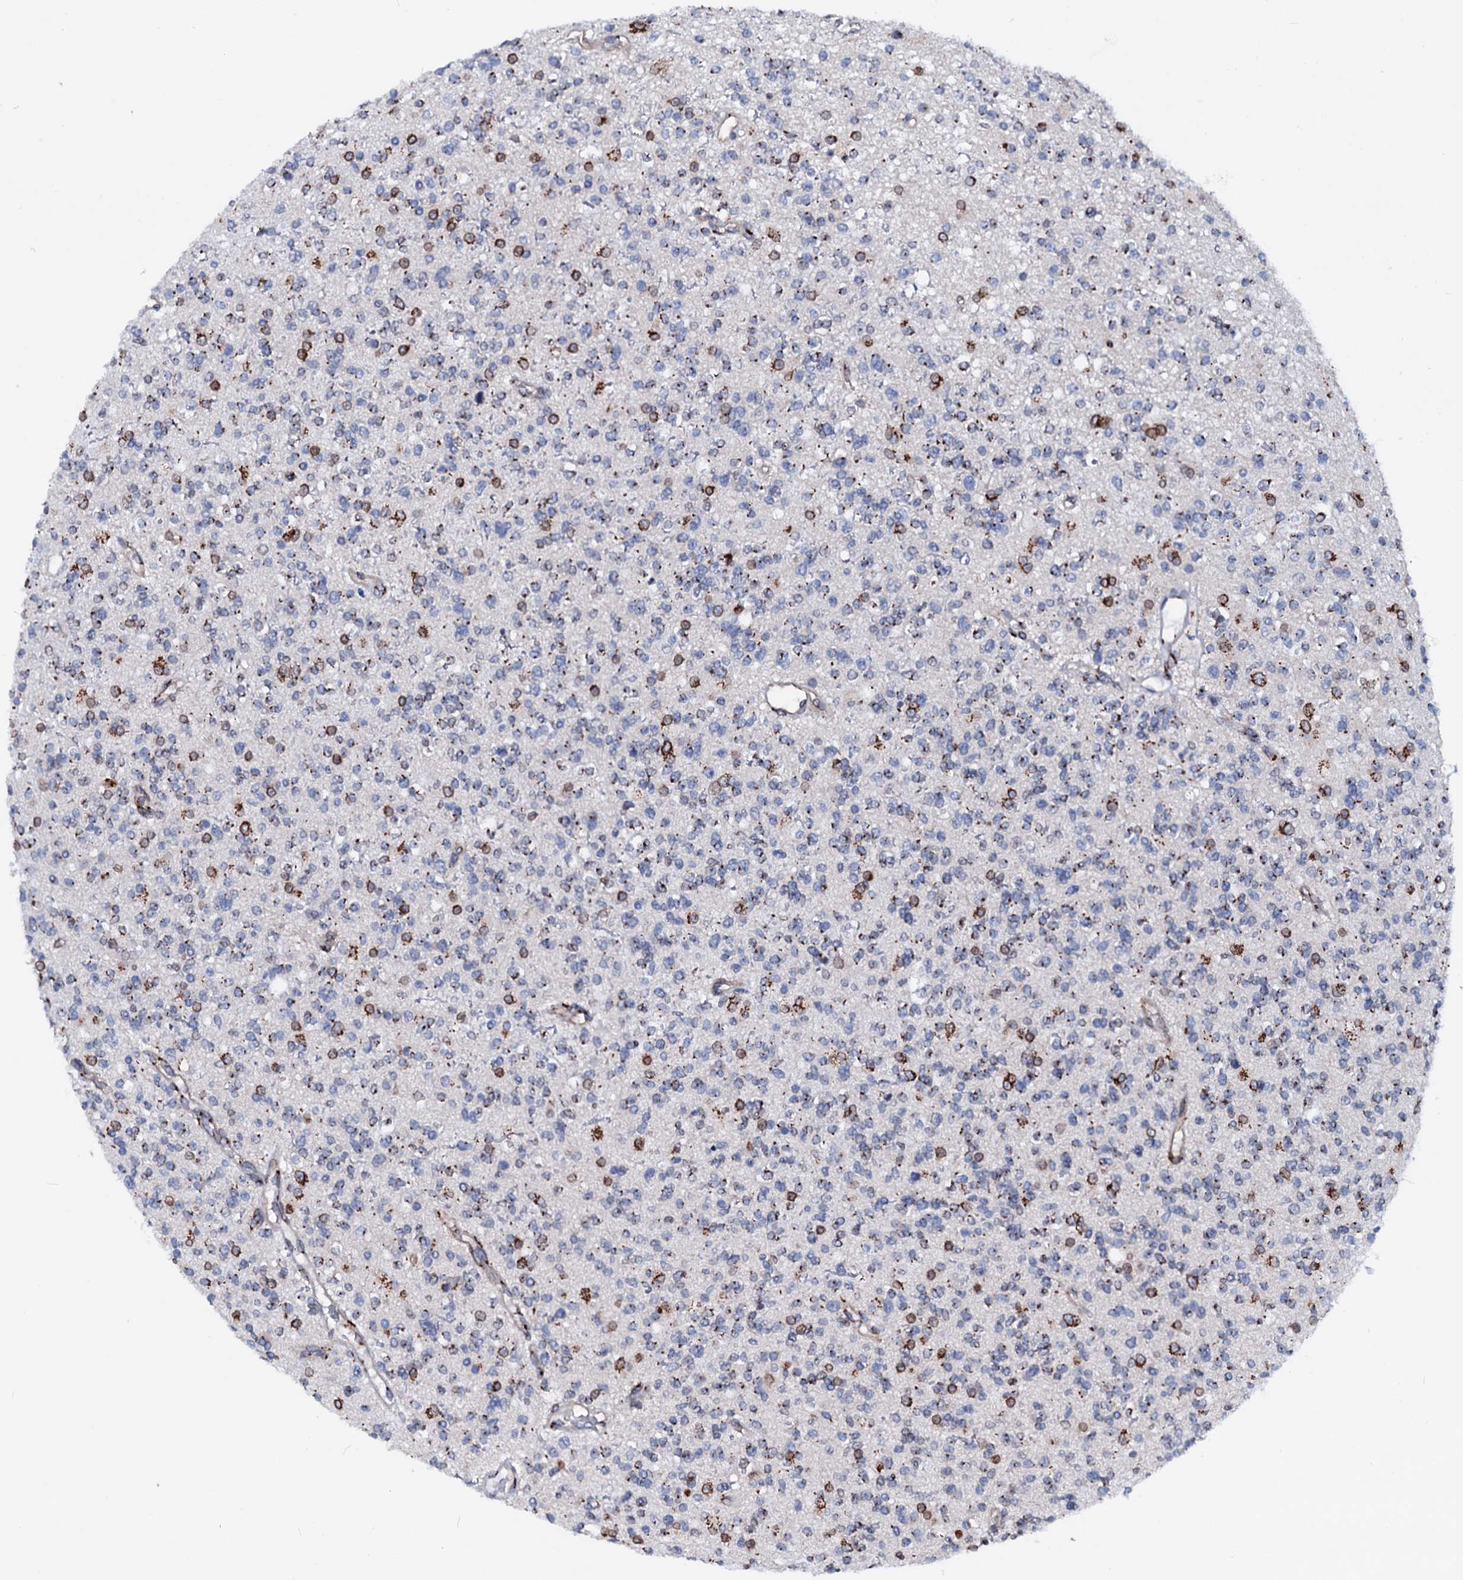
{"staining": {"intensity": "moderate", "quantity": "<25%", "location": "cytoplasmic/membranous"}, "tissue": "glioma", "cell_type": "Tumor cells", "image_type": "cancer", "snomed": [{"axis": "morphology", "description": "Glioma, malignant, High grade"}, {"axis": "topography", "description": "Brain"}], "caption": "Tumor cells reveal low levels of moderate cytoplasmic/membranous positivity in approximately <25% of cells in human glioma. (Stains: DAB in brown, nuclei in blue, Microscopy: brightfield microscopy at high magnification).", "gene": "TMCO3", "patient": {"sex": "male", "age": 34}}